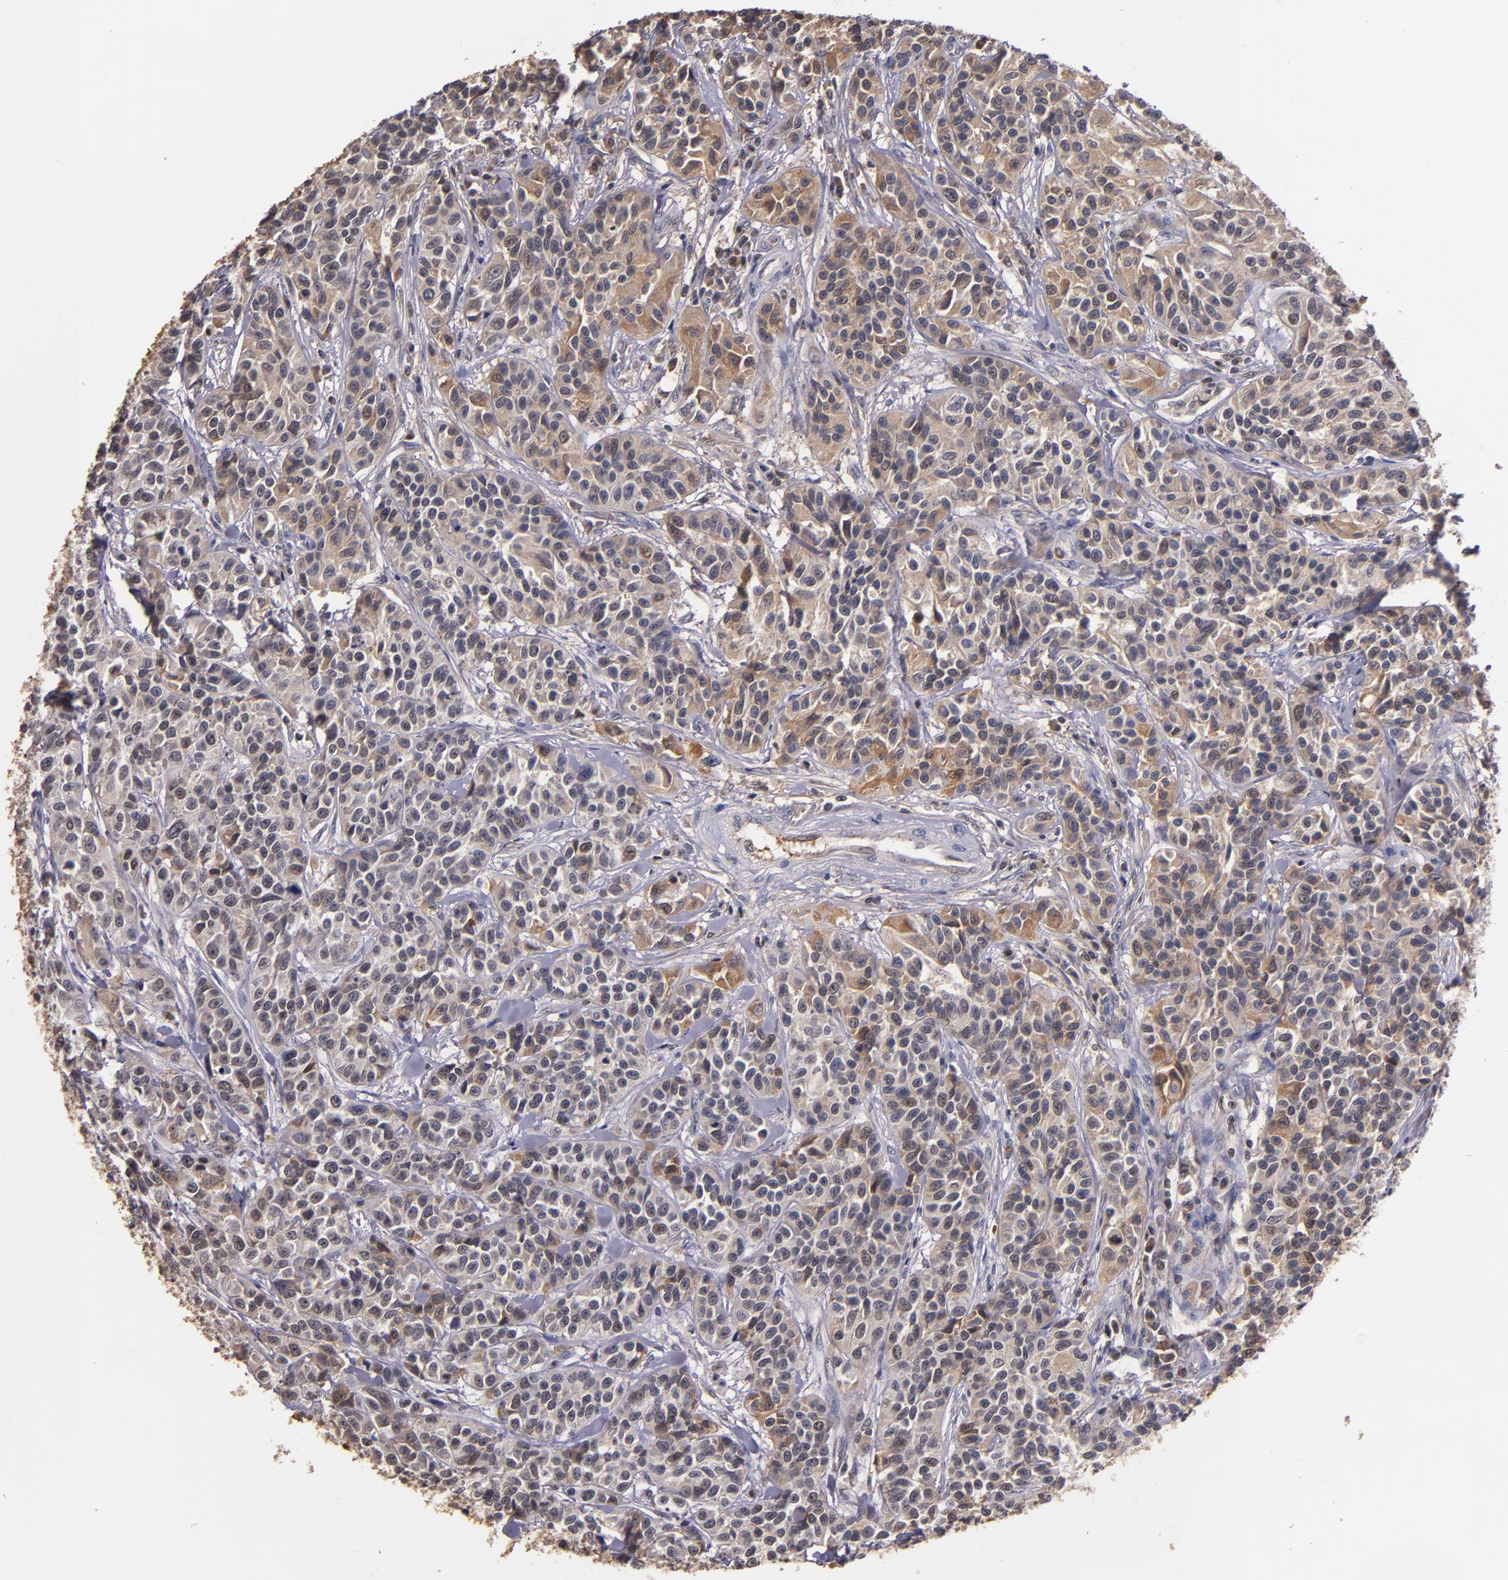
{"staining": {"intensity": "weak", "quantity": ">75%", "location": "cytoplasmic/membranous"}, "tissue": "urothelial cancer", "cell_type": "Tumor cells", "image_type": "cancer", "snomed": [{"axis": "morphology", "description": "Urothelial carcinoma, High grade"}, {"axis": "topography", "description": "Urinary bladder"}], "caption": "Urothelial cancer tissue exhibits weak cytoplasmic/membranous positivity in about >75% of tumor cells", "gene": "PTS", "patient": {"sex": "female", "age": 81}}